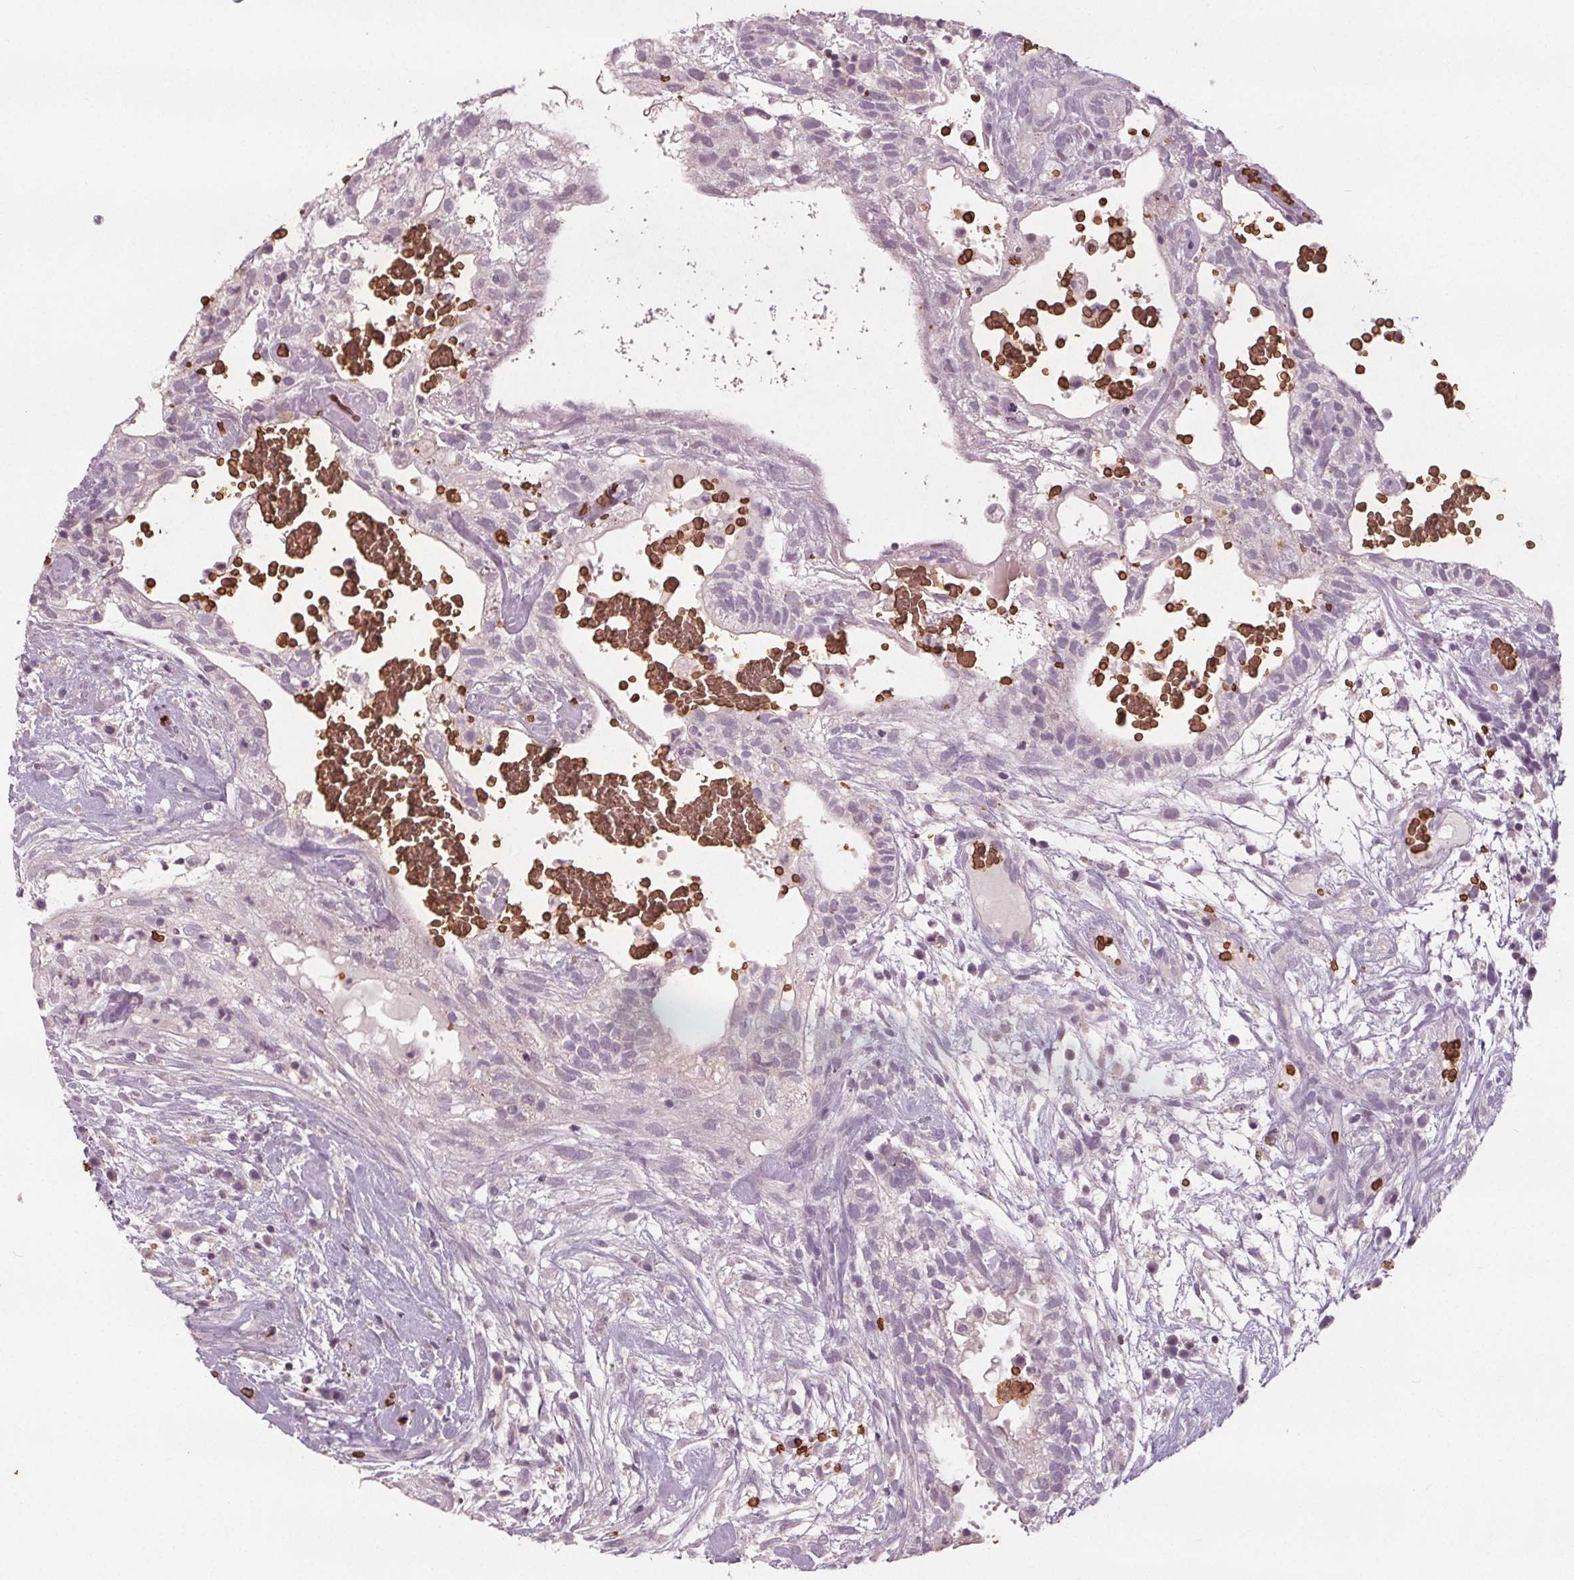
{"staining": {"intensity": "negative", "quantity": "none", "location": "none"}, "tissue": "testis cancer", "cell_type": "Tumor cells", "image_type": "cancer", "snomed": [{"axis": "morphology", "description": "Normal tissue, NOS"}, {"axis": "morphology", "description": "Carcinoma, Embryonal, NOS"}, {"axis": "topography", "description": "Testis"}], "caption": "This is an immunohistochemistry micrograph of testis embryonal carcinoma. There is no expression in tumor cells.", "gene": "SLC4A1", "patient": {"sex": "male", "age": 32}}